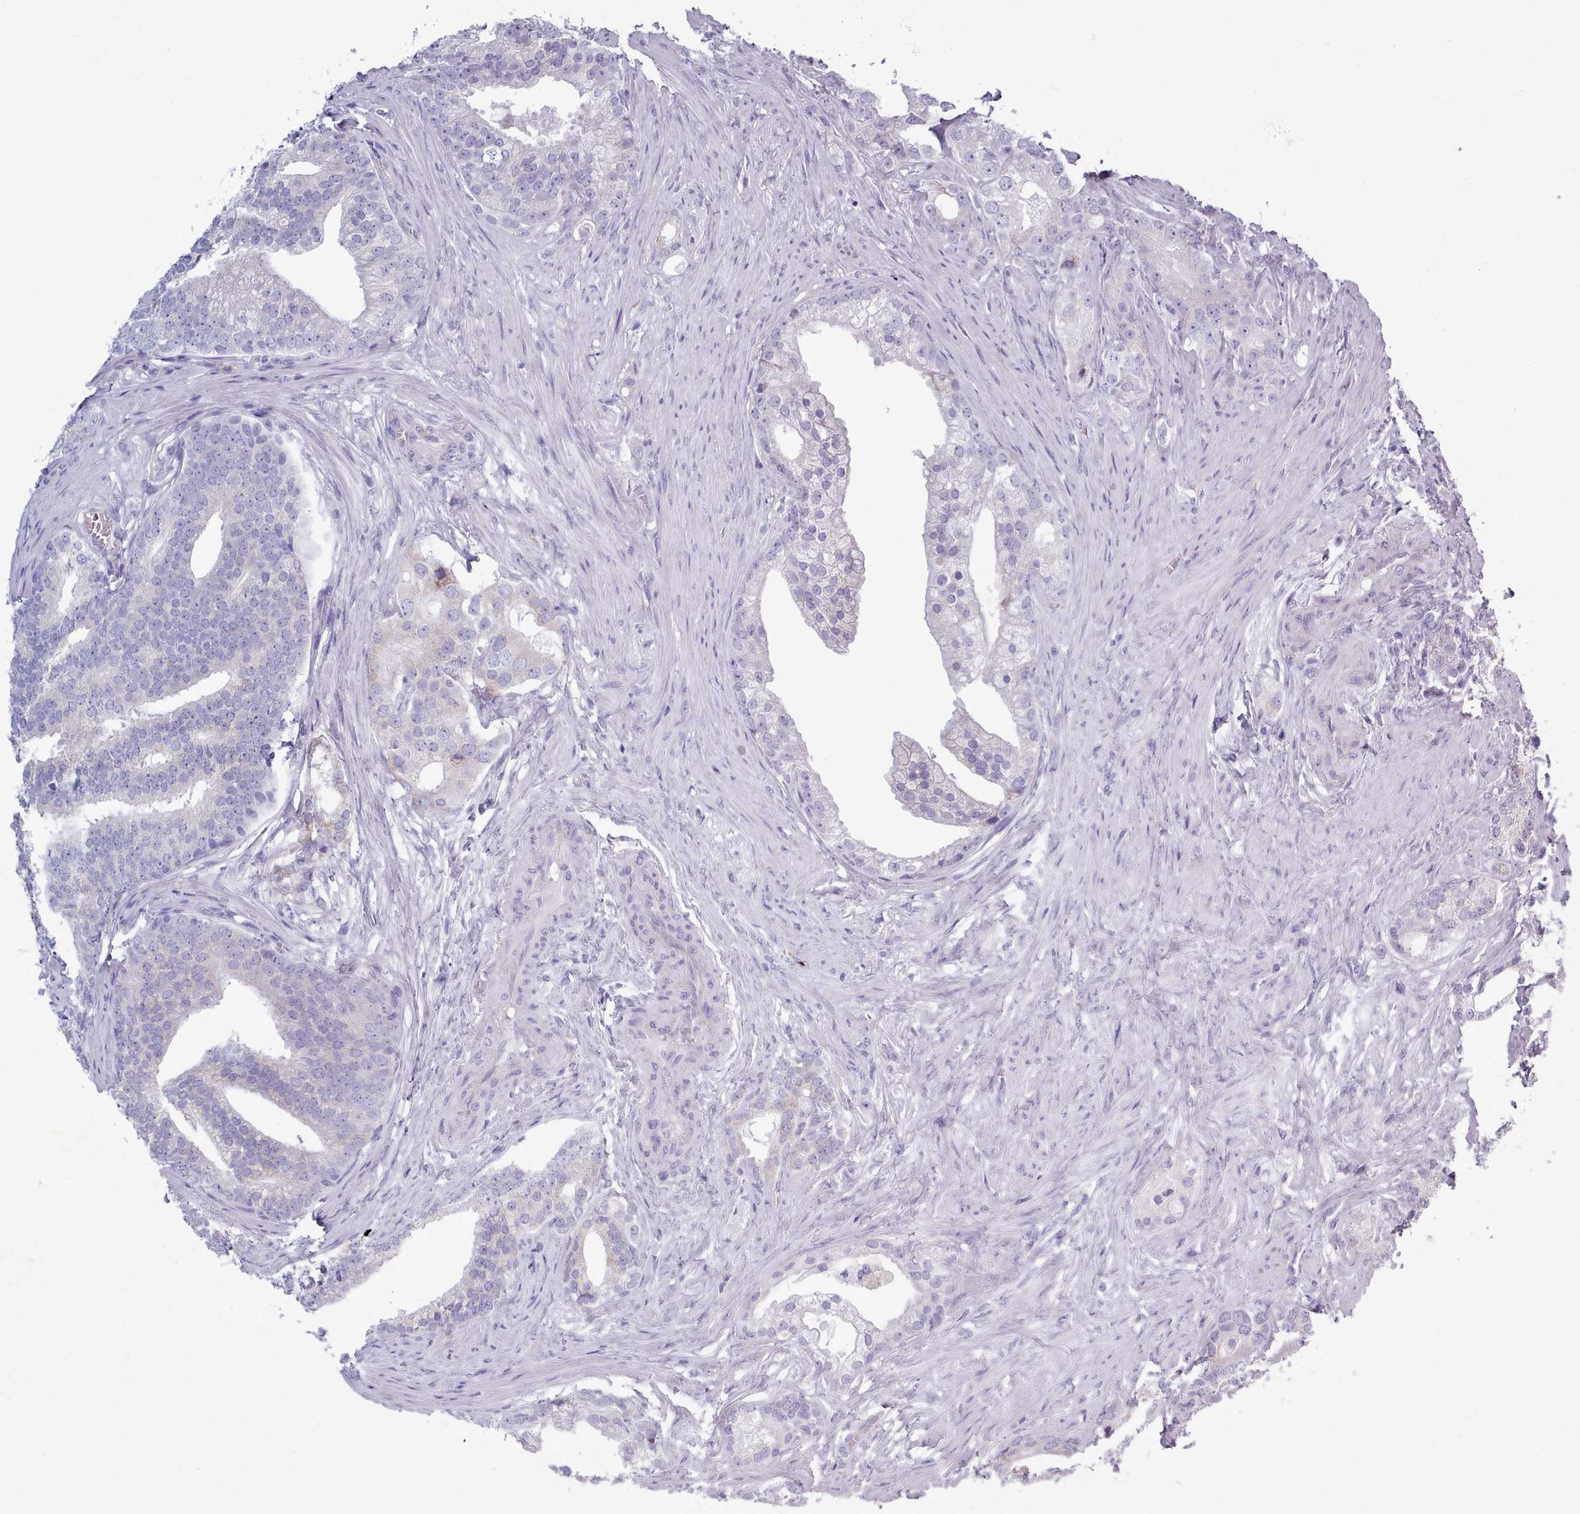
{"staining": {"intensity": "negative", "quantity": "none", "location": "none"}, "tissue": "prostate cancer", "cell_type": "Tumor cells", "image_type": "cancer", "snomed": [{"axis": "morphology", "description": "Adenocarcinoma, Low grade"}, {"axis": "topography", "description": "Prostate"}], "caption": "There is no significant positivity in tumor cells of prostate cancer (adenocarcinoma (low-grade)).", "gene": "XKR8", "patient": {"sex": "male", "age": 71}}